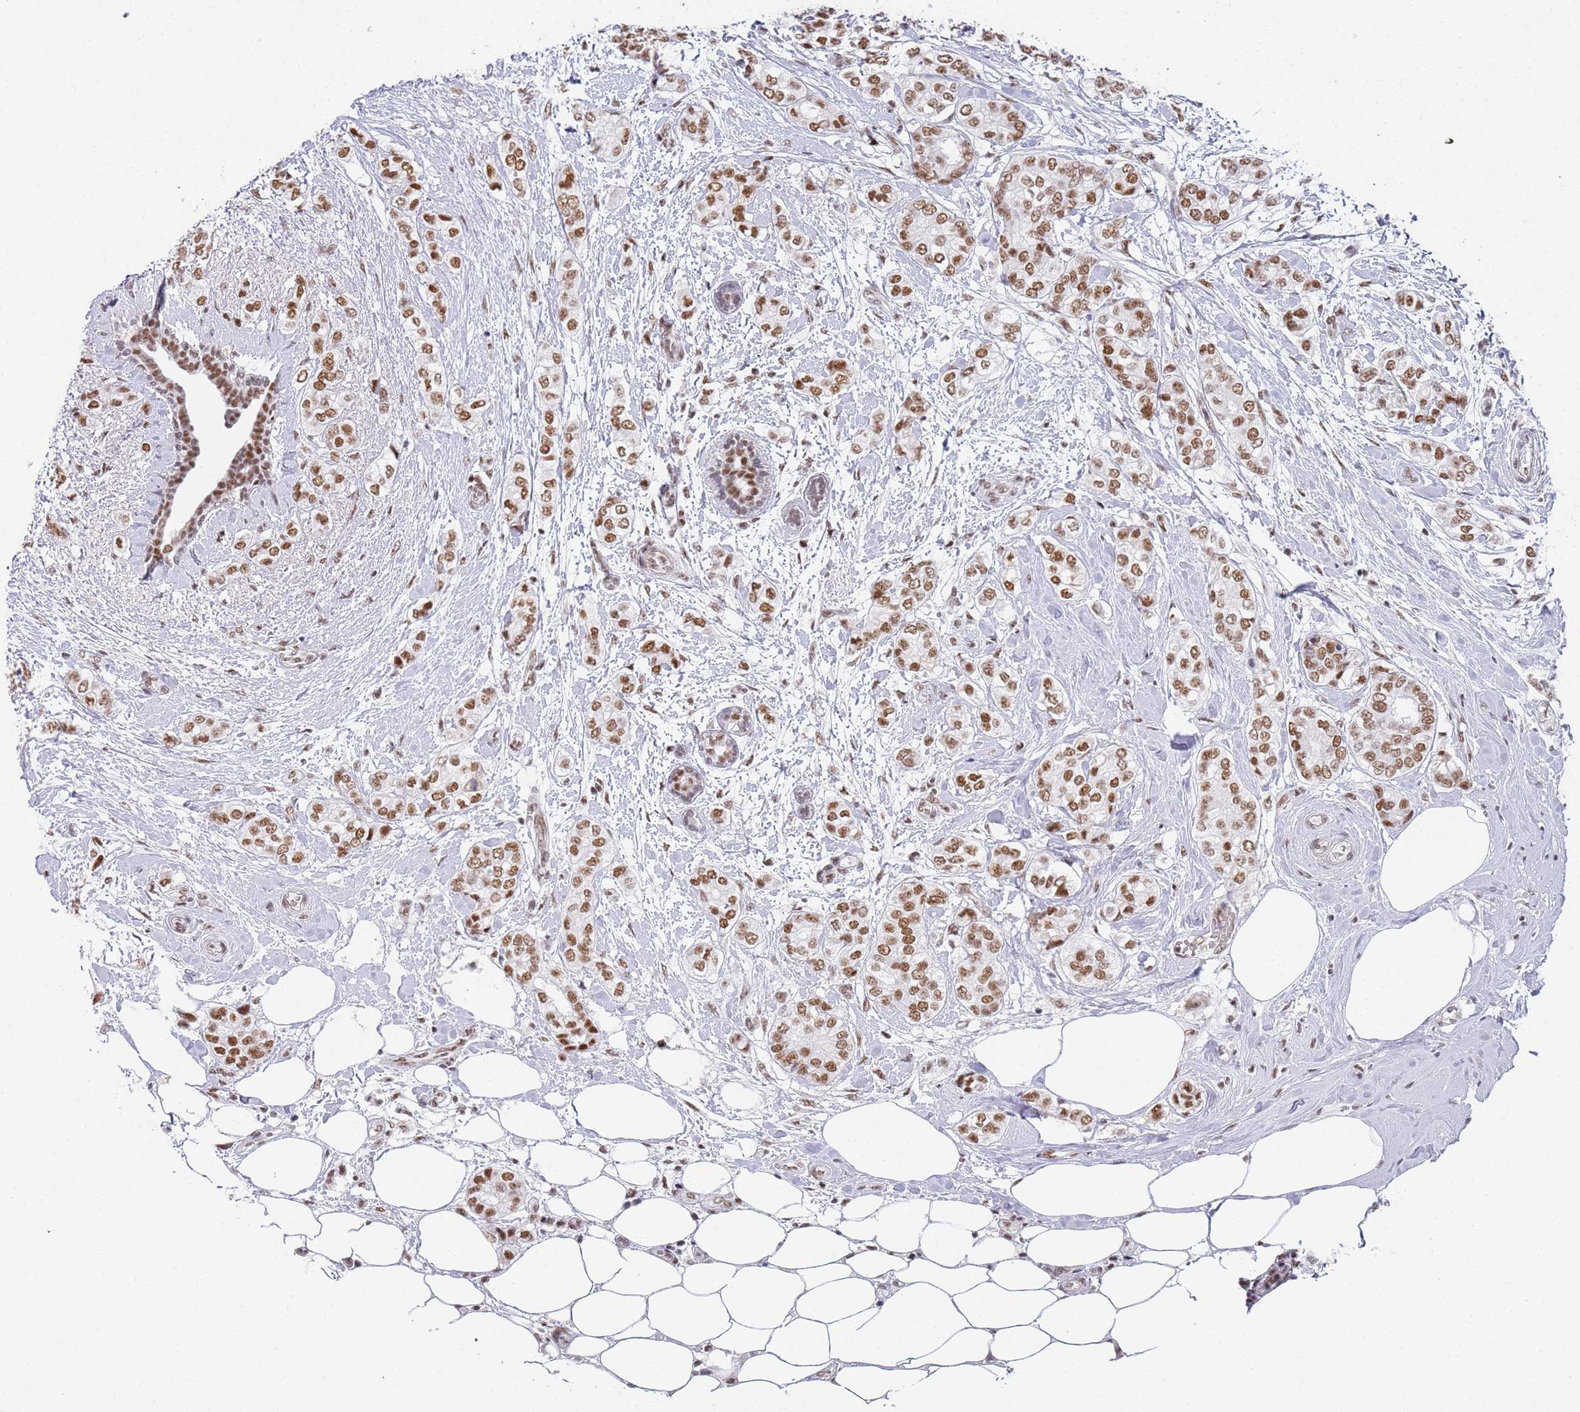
{"staining": {"intensity": "moderate", "quantity": ">75%", "location": "nuclear"}, "tissue": "breast cancer", "cell_type": "Tumor cells", "image_type": "cancer", "snomed": [{"axis": "morphology", "description": "Duct carcinoma"}, {"axis": "topography", "description": "Breast"}], "caption": "Tumor cells demonstrate moderate nuclear staining in about >75% of cells in breast cancer.", "gene": "AKAP8L", "patient": {"sex": "female", "age": 73}}